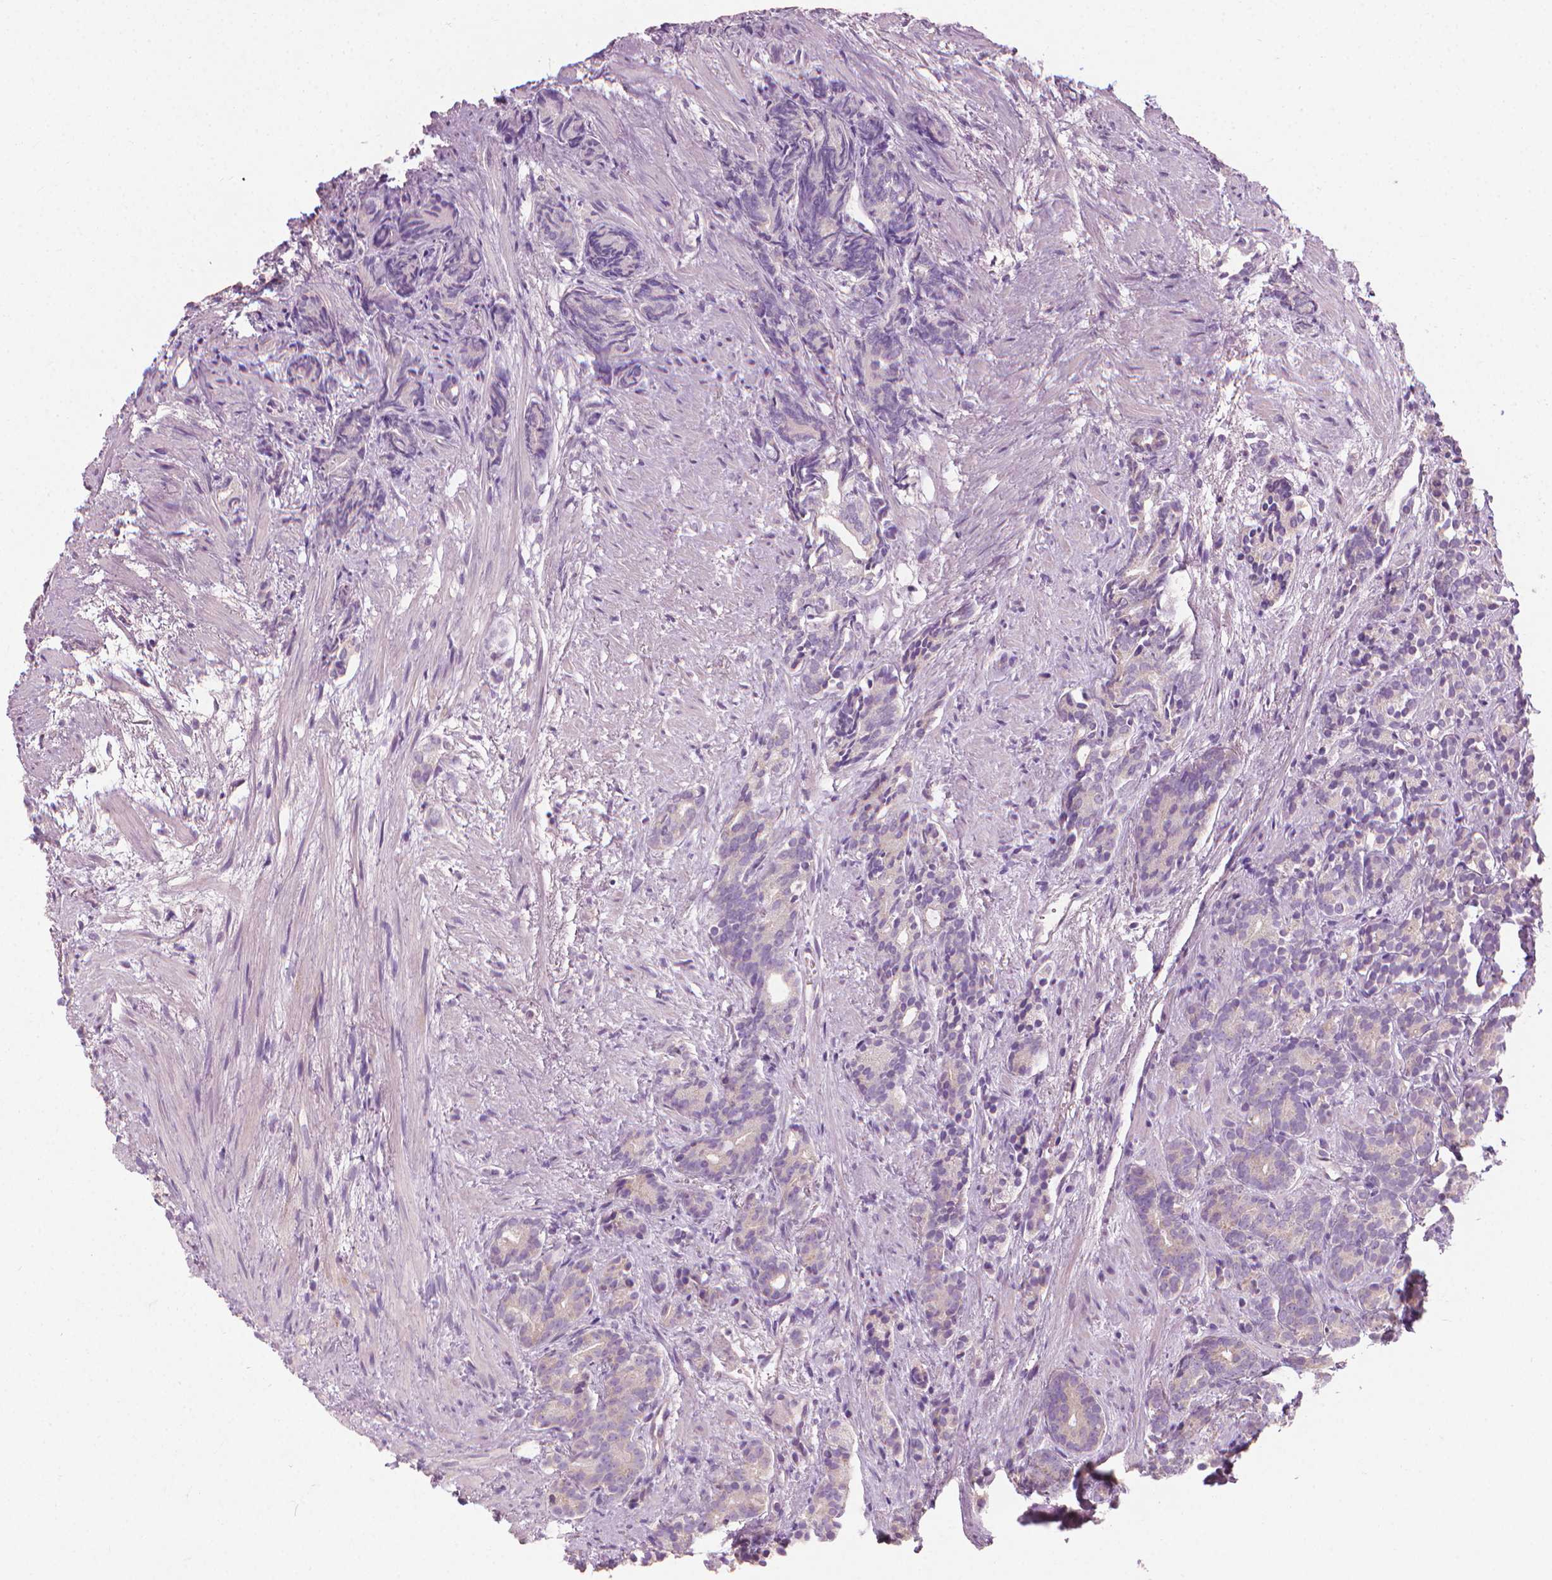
{"staining": {"intensity": "negative", "quantity": "none", "location": "none"}, "tissue": "prostate cancer", "cell_type": "Tumor cells", "image_type": "cancer", "snomed": [{"axis": "morphology", "description": "Adenocarcinoma, High grade"}, {"axis": "topography", "description": "Prostate"}], "caption": "Prostate cancer (high-grade adenocarcinoma) was stained to show a protein in brown. There is no significant positivity in tumor cells. (DAB IHC, high magnification).", "gene": "RIIAD1", "patient": {"sex": "male", "age": 84}}